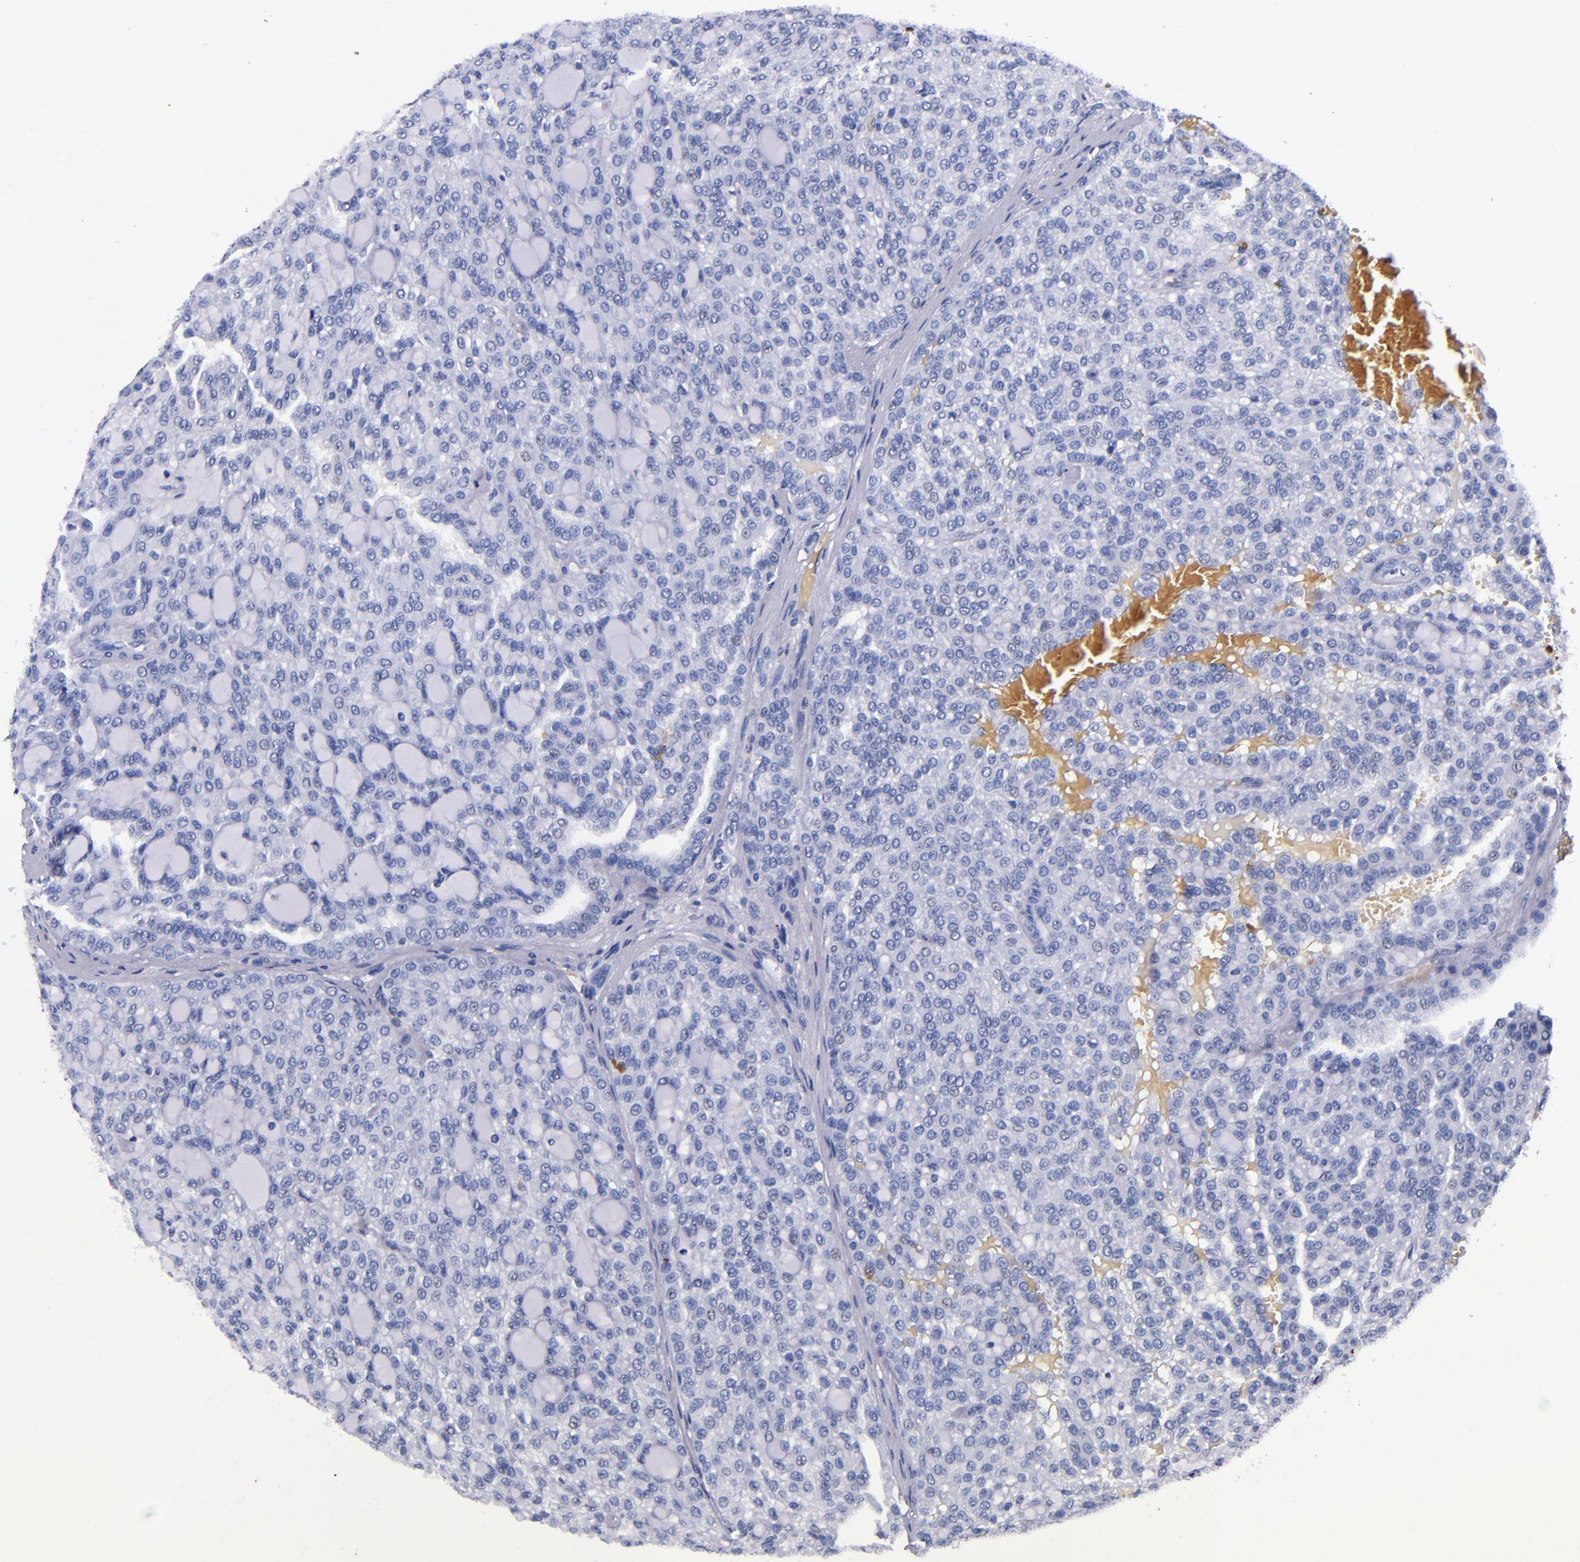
{"staining": {"intensity": "negative", "quantity": "none", "location": "none"}, "tissue": "renal cancer", "cell_type": "Tumor cells", "image_type": "cancer", "snomed": [{"axis": "morphology", "description": "Adenocarcinoma, NOS"}, {"axis": "topography", "description": "Kidney"}], "caption": "Immunohistochemistry (IHC) photomicrograph of human renal cancer stained for a protein (brown), which reveals no expression in tumor cells. (Brightfield microscopy of DAB immunohistochemistry (IHC) at high magnification).", "gene": "S100A8", "patient": {"sex": "male", "age": 63}}